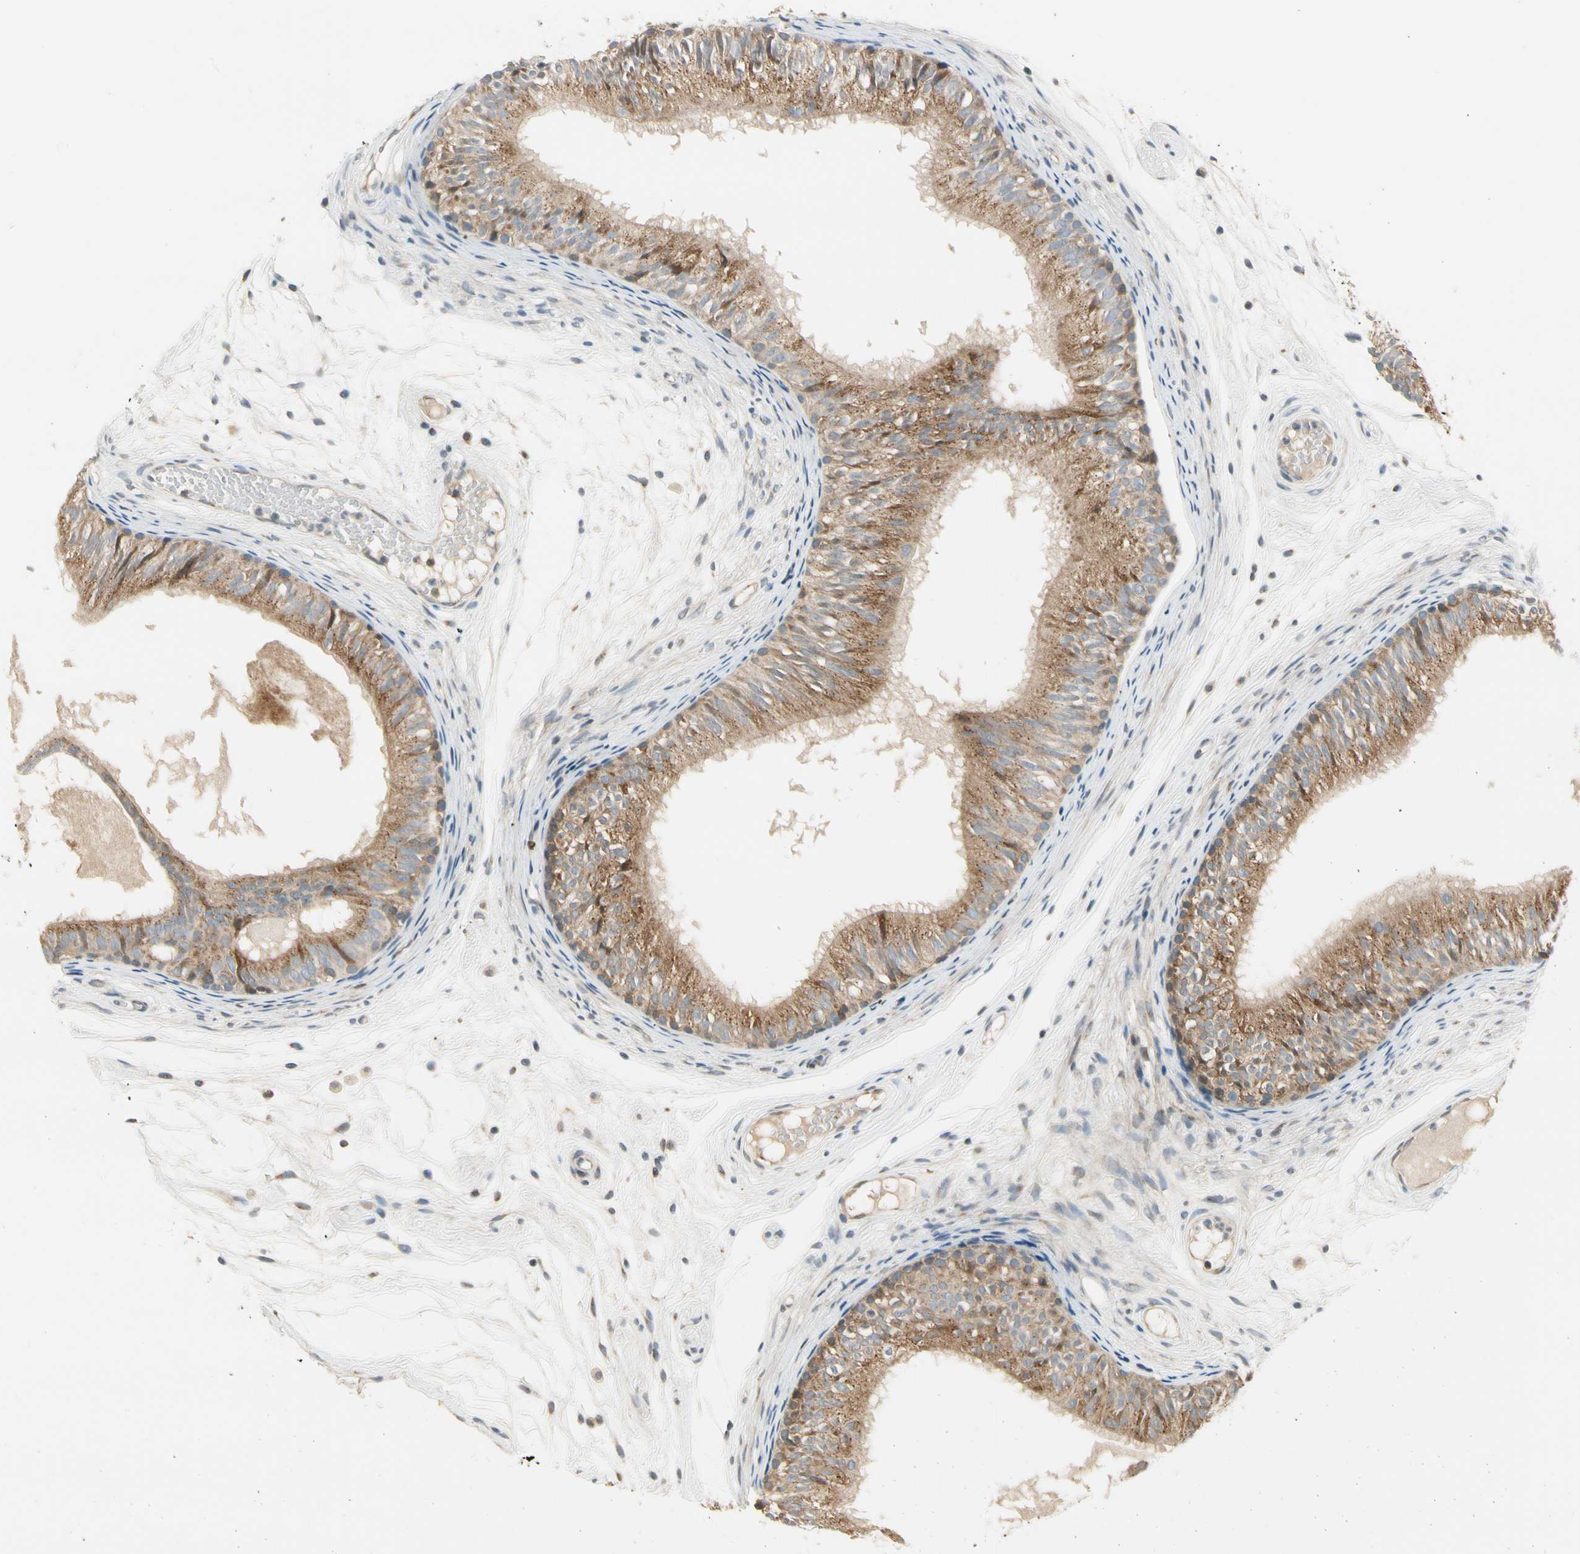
{"staining": {"intensity": "moderate", "quantity": ">75%", "location": "cytoplasmic/membranous"}, "tissue": "epididymis", "cell_type": "Glandular cells", "image_type": "normal", "snomed": [{"axis": "morphology", "description": "Normal tissue, NOS"}, {"axis": "morphology", "description": "Atrophy, NOS"}, {"axis": "topography", "description": "Testis"}, {"axis": "topography", "description": "Epididymis"}], "caption": "Protein staining of unremarkable epididymis displays moderate cytoplasmic/membranous expression in about >75% of glandular cells.", "gene": "MANSC1", "patient": {"sex": "male", "age": 18}}